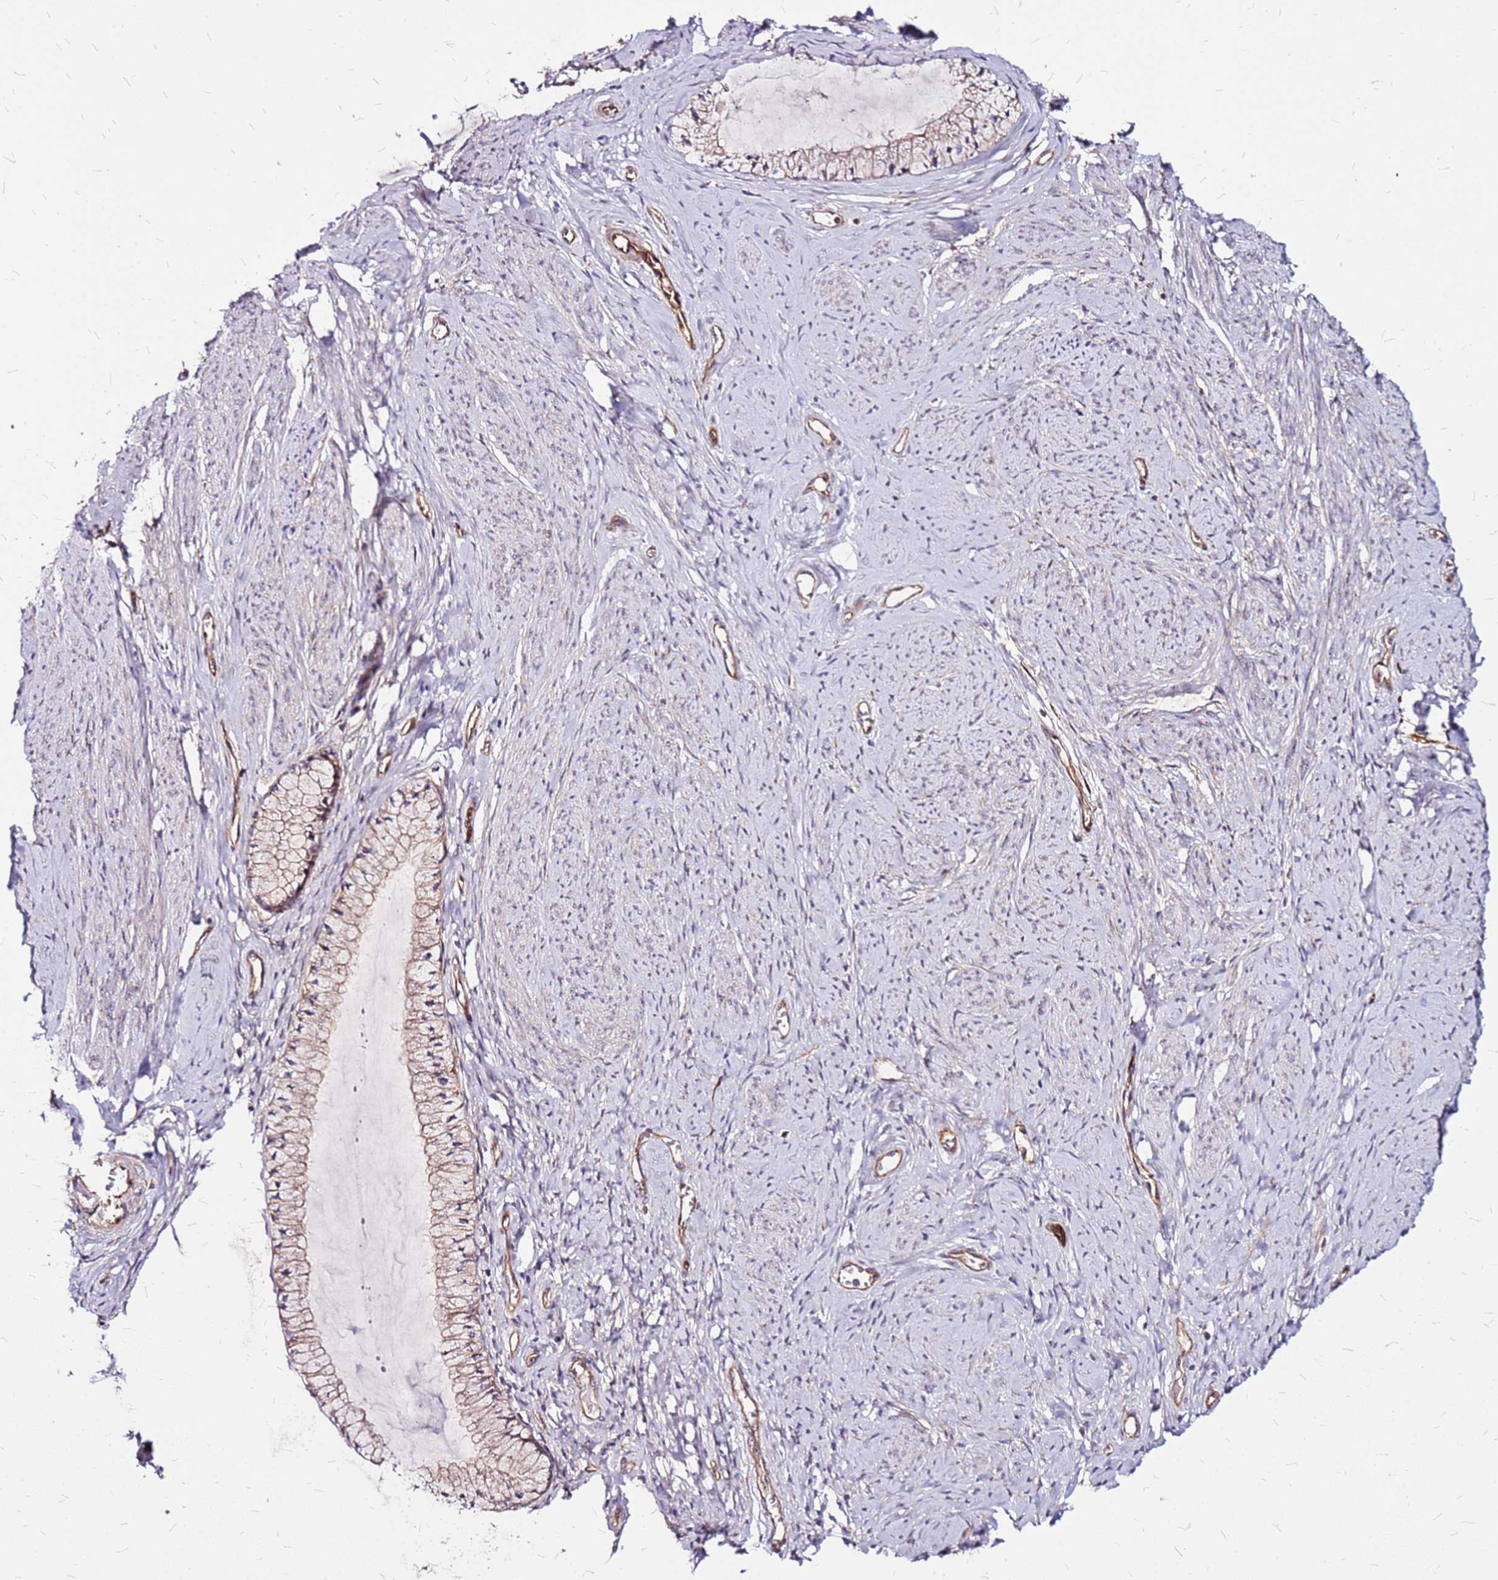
{"staining": {"intensity": "moderate", "quantity": ">75%", "location": "cytoplasmic/membranous"}, "tissue": "cervix", "cell_type": "Glandular cells", "image_type": "normal", "snomed": [{"axis": "morphology", "description": "Normal tissue, NOS"}, {"axis": "topography", "description": "Cervix"}], "caption": "Immunohistochemistry (IHC) photomicrograph of unremarkable human cervix stained for a protein (brown), which reveals medium levels of moderate cytoplasmic/membranous positivity in approximately >75% of glandular cells.", "gene": "TOPAZ1", "patient": {"sex": "female", "age": 42}}